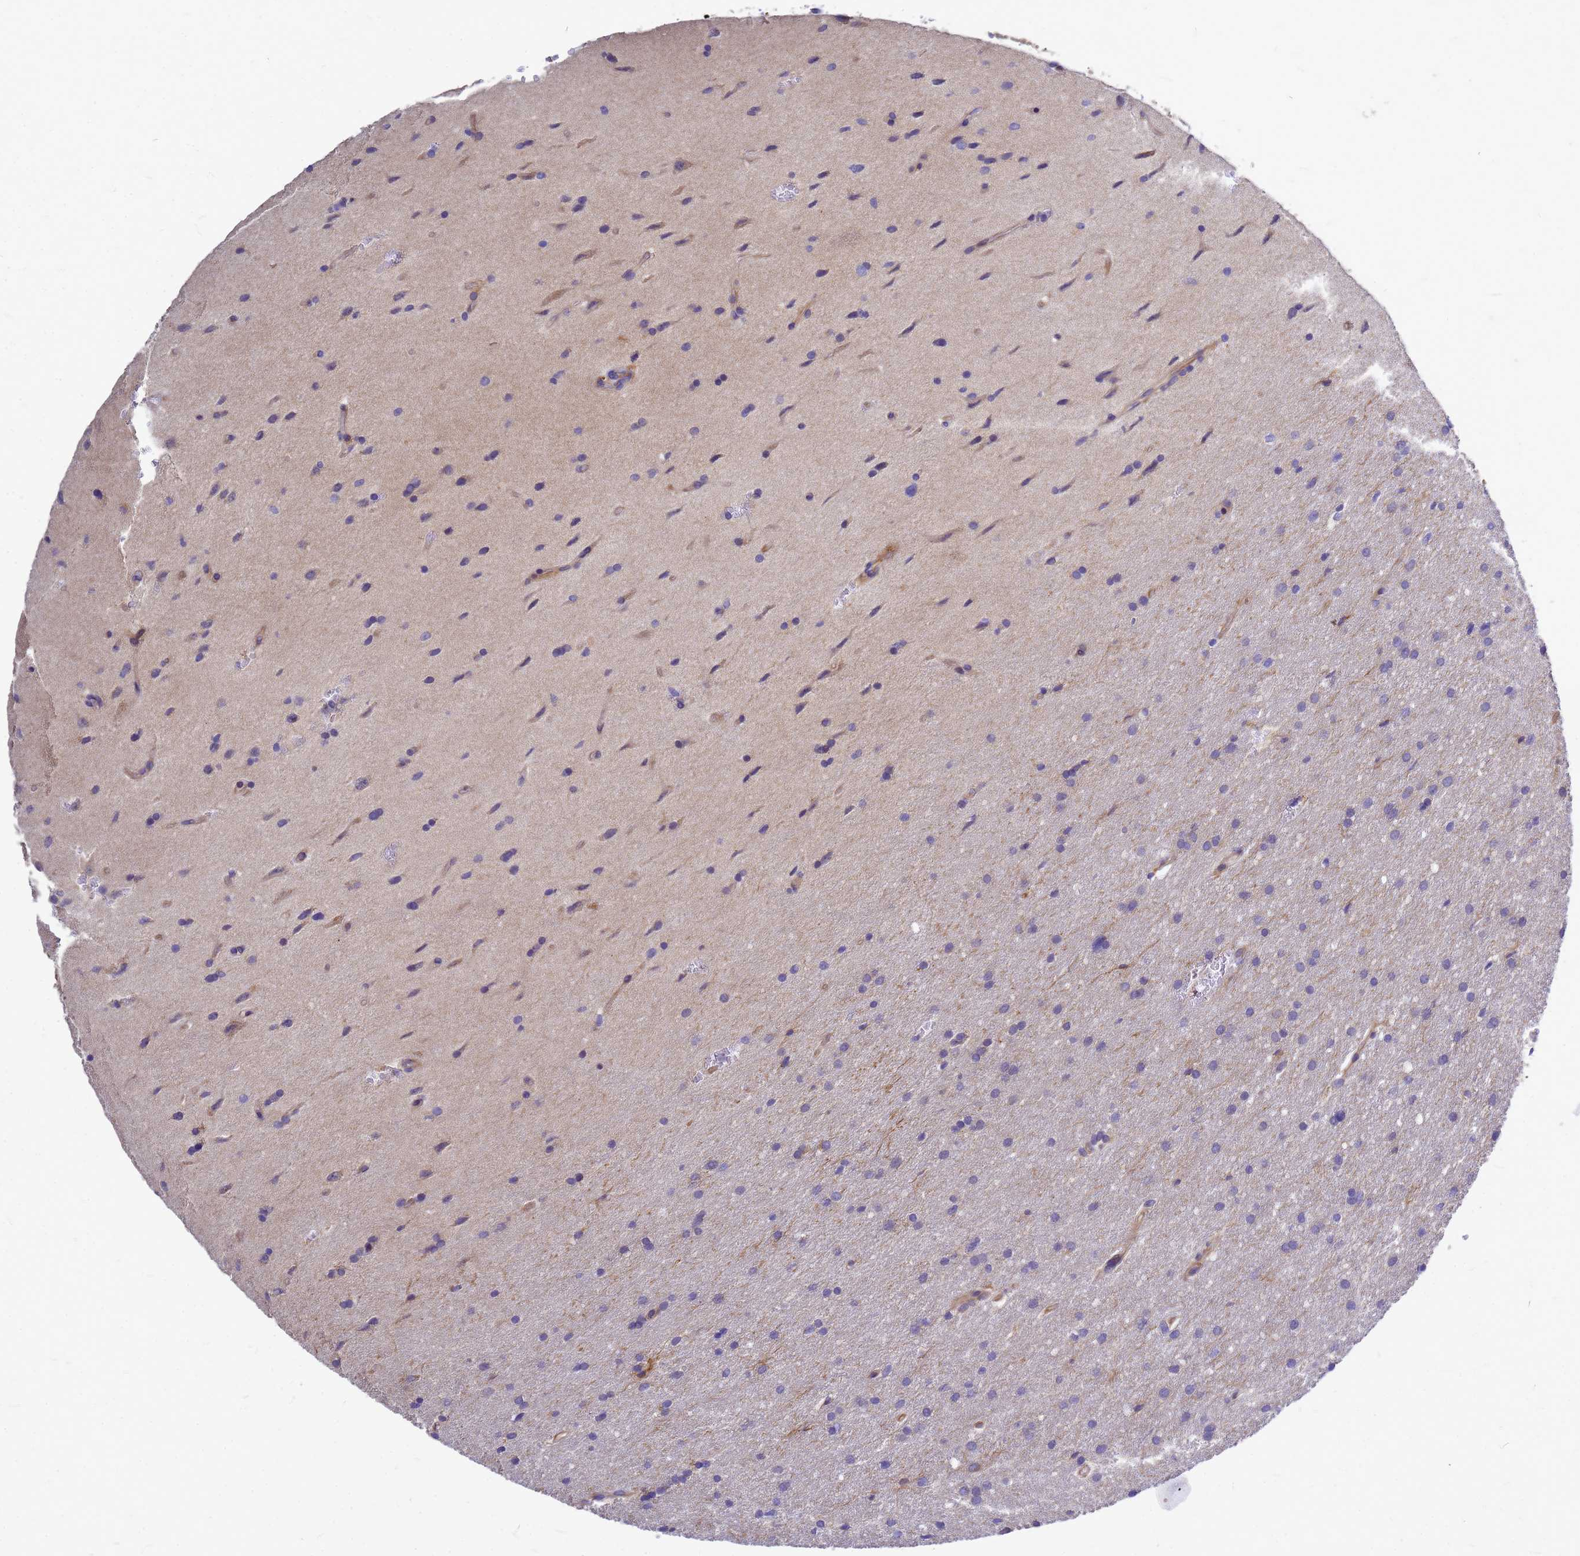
{"staining": {"intensity": "negative", "quantity": "none", "location": "none"}, "tissue": "glioma", "cell_type": "Tumor cells", "image_type": "cancer", "snomed": [{"axis": "morphology", "description": "Glioma, malignant, High grade"}, {"axis": "topography", "description": "Cerebral cortex"}], "caption": "This is an IHC photomicrograph of human glioma. There is no staining in tumor cells.", "gene": "FBXW5", "patient": {"sex": "female", "age": 36}}